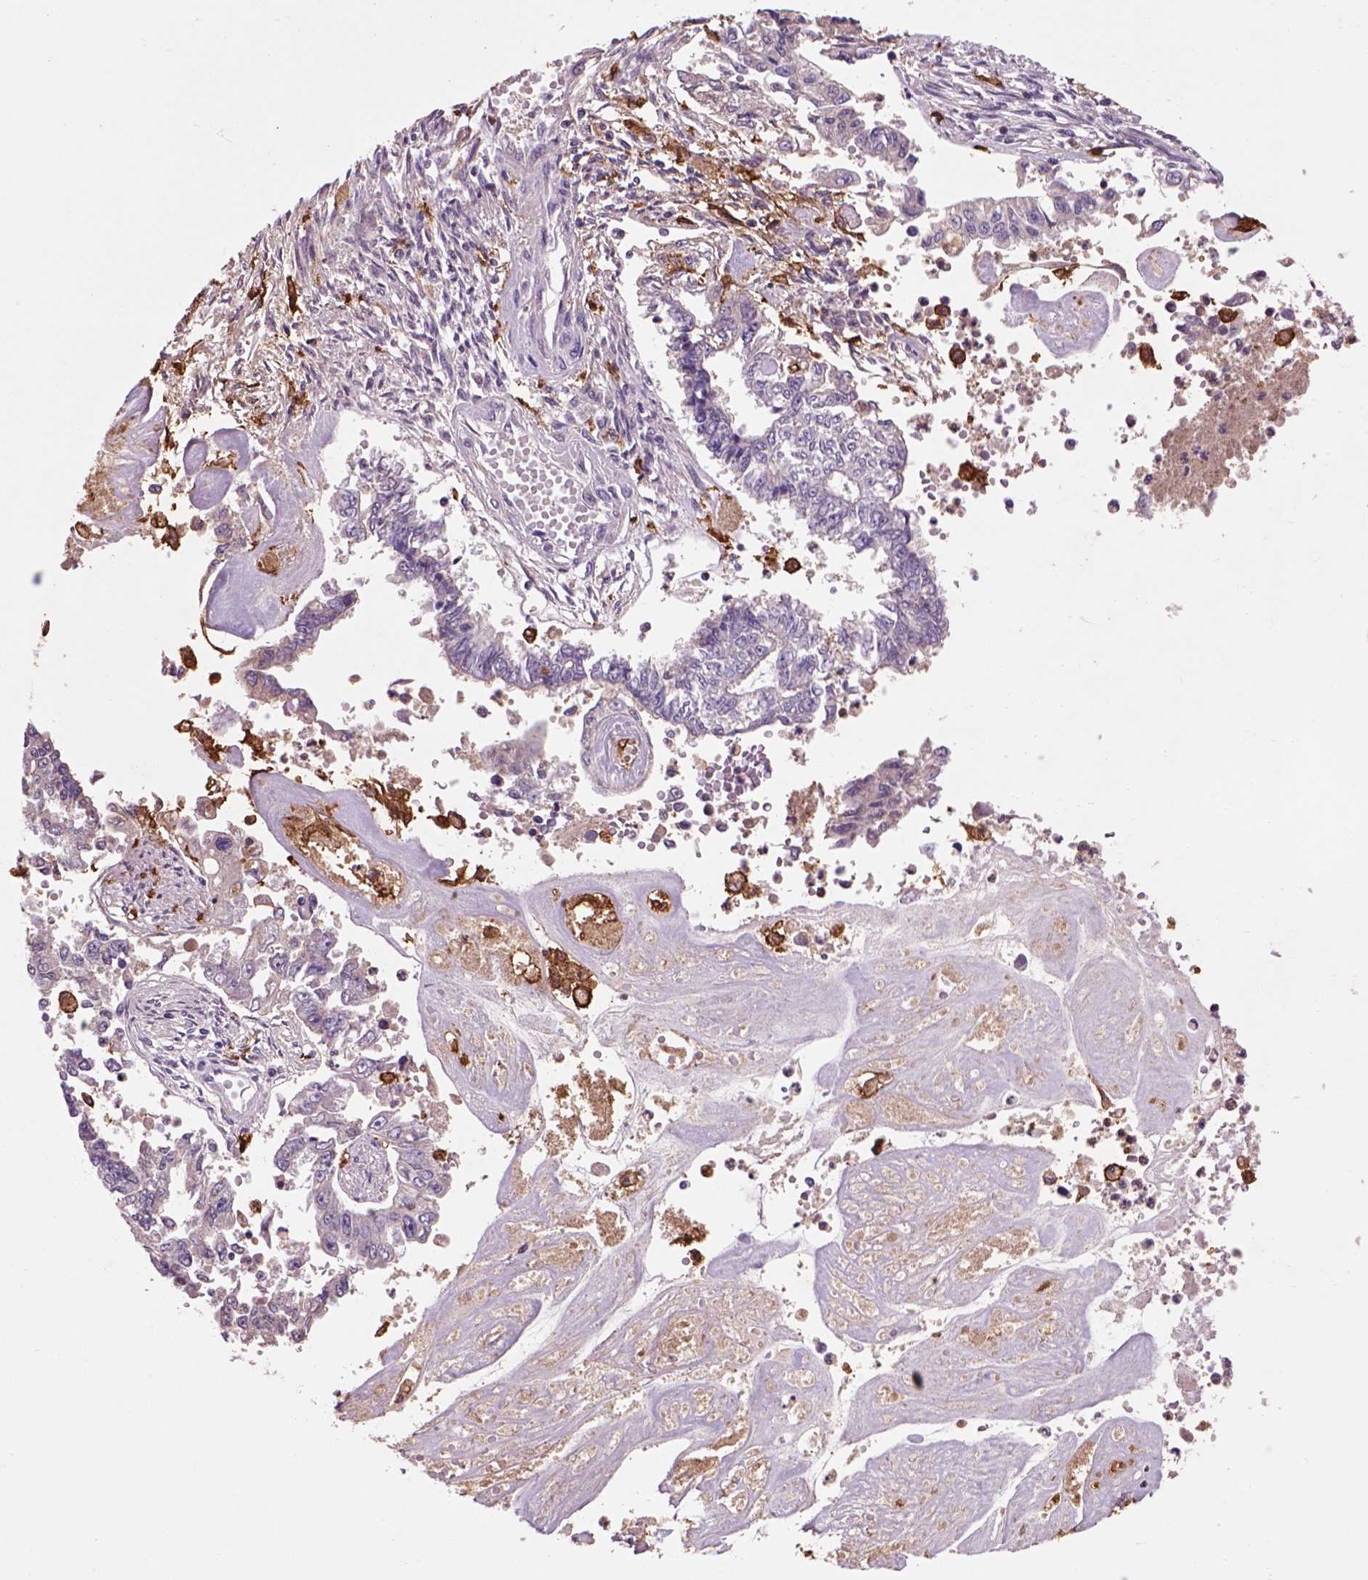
{"staining": {"intensity": "negative", "quantity": "none", "location": "none"}, "tissue": "endometrial cancer", "cell_type": "Tumor cells", "image_type": "cancer", "snomed": [{"axis": "morphology", "description": "Adenocarcinoma, NOS"}, {"axis": "topography", "description": "Uterus"}], "caption": "Endometrial cancer (adenocarcinoma) was stained to show a protein in brown. There is no significant staining in tumor cells. The staining is performed using DAB brown chromogen with nuclei counter-stained in using hematoxylin.", "gene": "CD14", "patient": {"sex": "female", "age": 59}}